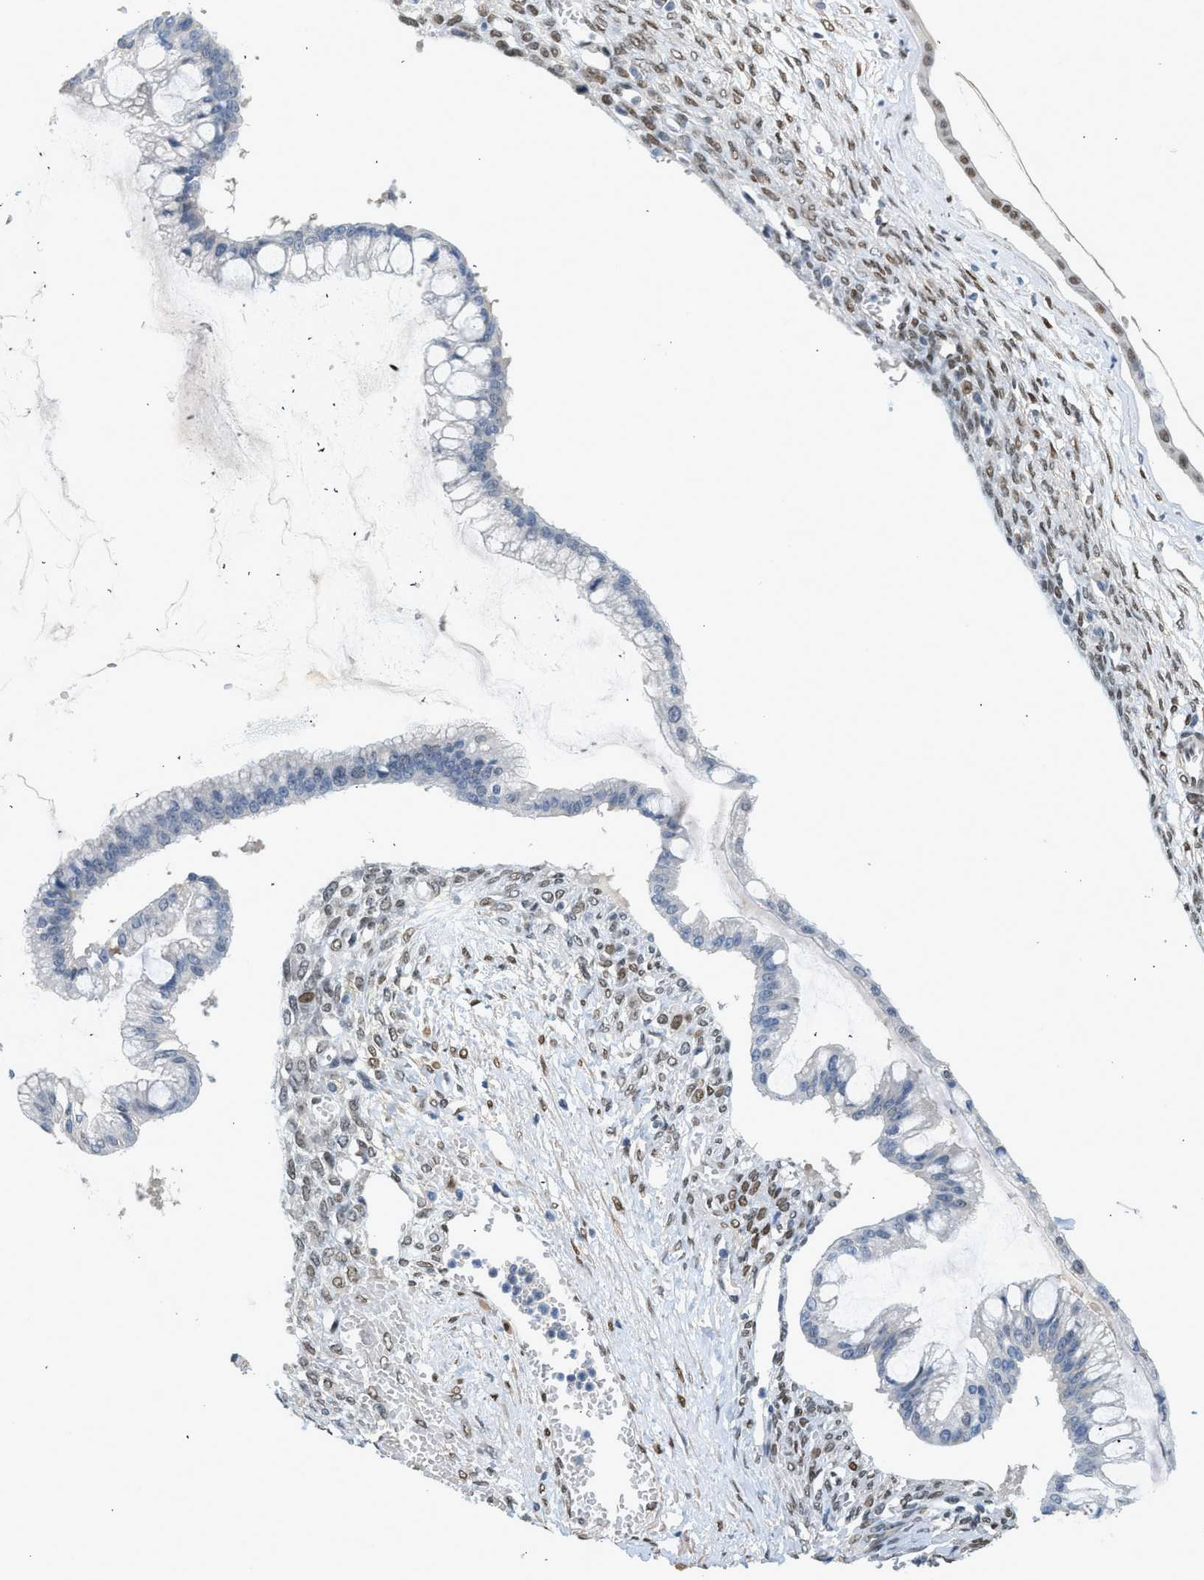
{"staining": {"intensity": "negative", "quantity": "none", "location": "none"}, "tissue": "ovarian cancer", "cell_type": "Tumor cells", "image_type": "cancer", "snomed": [{"axis": "morphology", "description": "Cystadenocarcinoma, mucinous, NOS"}, {"axis": "topography", "description": "Ovary"}], "caption": "The histopathology image demonstrates no significant expression in tumor cells of mucinous cystadenocarcinoma (ovarian).", "gene": "ZBTB20", "patient": {"sex": "female", "age": 73}}